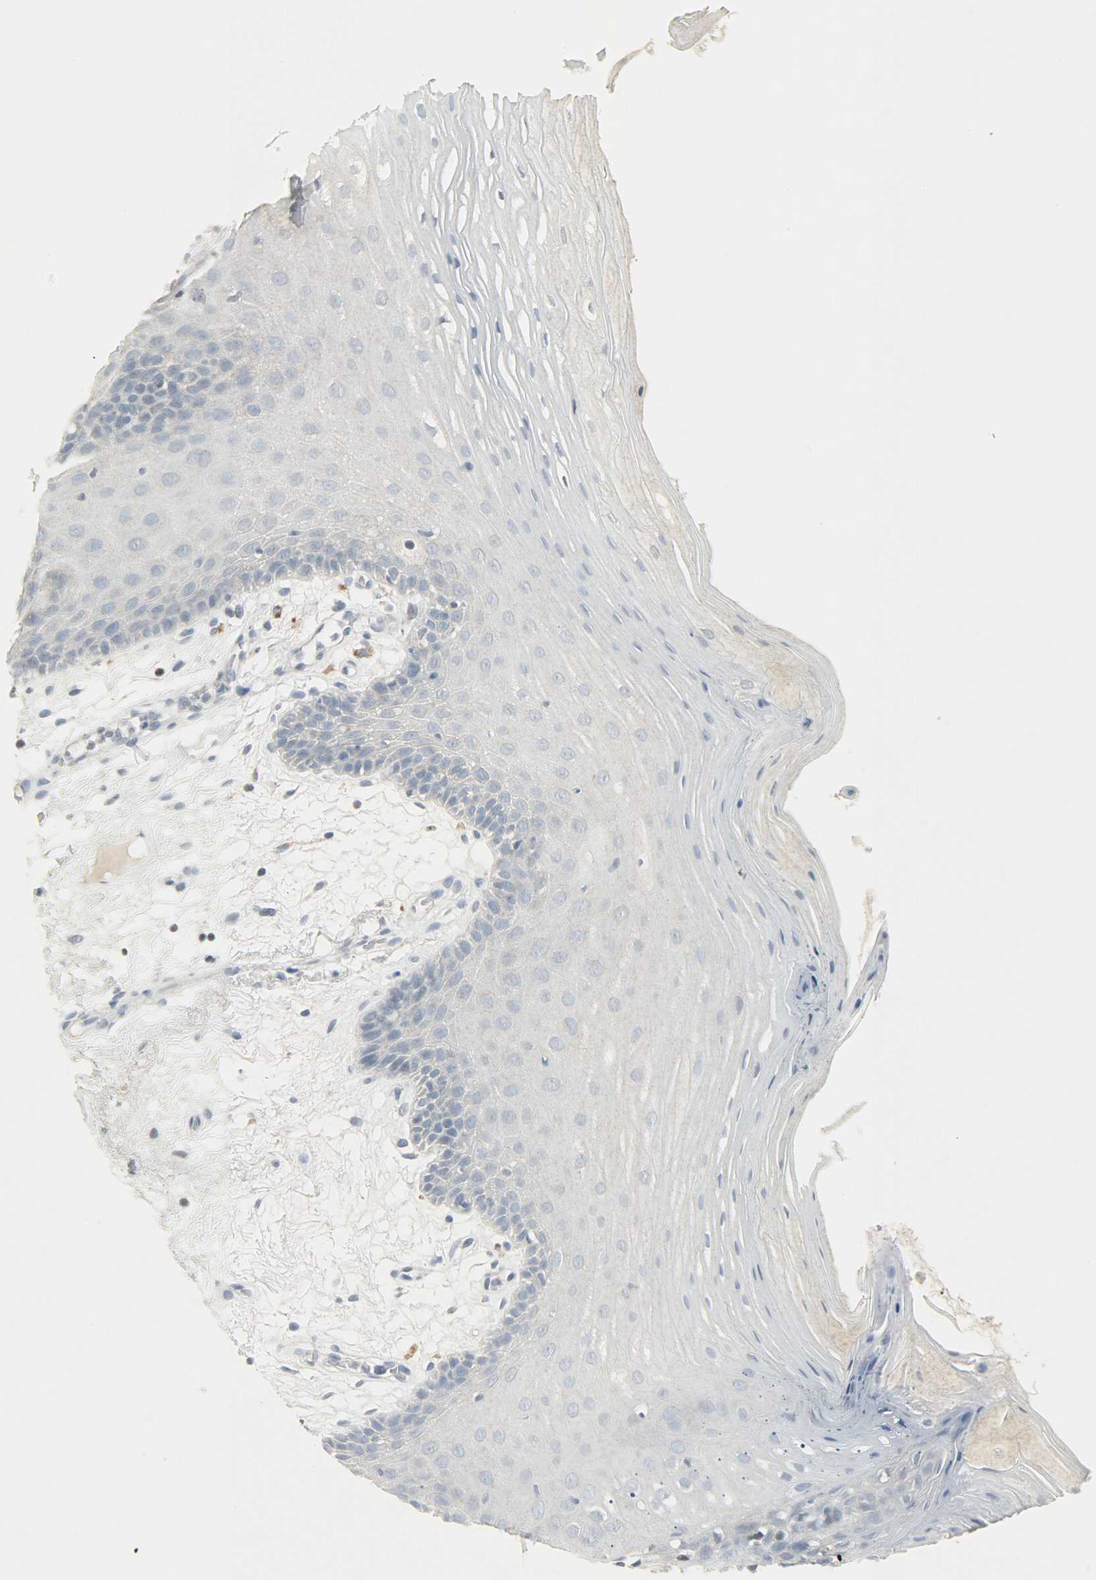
{"staining": {"intensity": "weak", "quantity": "<25%", "location": "cytoplasmic/membranous,nuclear"}, "tissue": "oral mucosa", "cell_type": "Squamous epithelial cells", "image_type": "normal", "snomed": [{"axis": "morphology", "description": "Normal tissue, NOS"}, {"axis": "morphology", "description": "Squamous cell carcinoma, NOS"}, {"axis": "topography", "description": "Skeletal muscle"}, {"axis": "topography", "description": "Oral tissue"}, {"axis": "topography", "description": "Head-Neck"}], "caption": "High magnification brightfield microscopy of unremarkable oral mucosa stained with DAB (brown) and counterstained with hematoxylin (blue): squamous epithelial cells show no significant expression. Nuclei are stained in blue.", "gene": "CAMK4", "patient": {"sex": "male", "age": 71}}